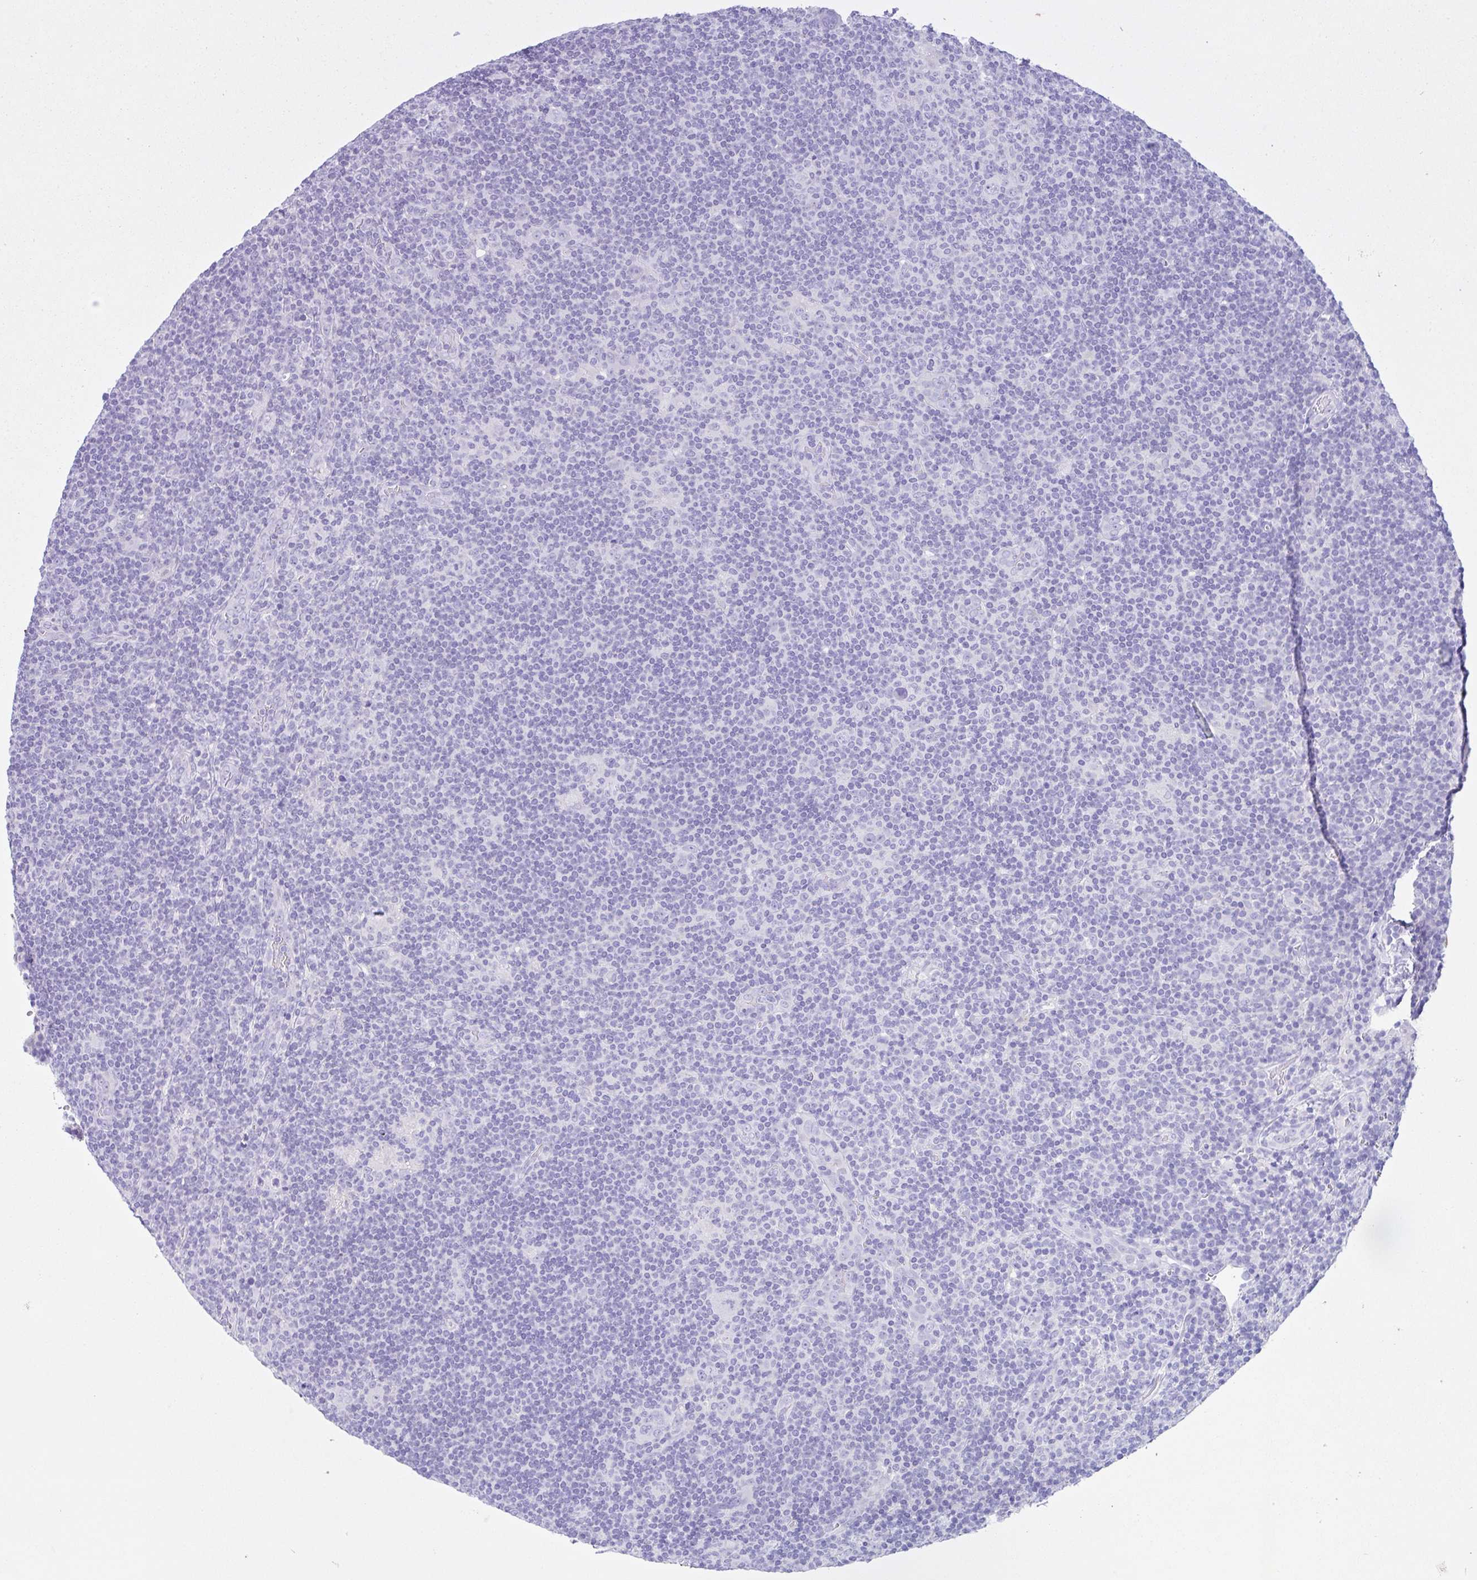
{"staining": {"intensity": "negative", "quantity": "none", "location": "none"}, "tissue": "lymphoma", "cell_type": "Tumor cells", "image_type": "cancer", "snomed": [{"axis": "morphology", "description": "Hodgkin's disease, NOS"}, {"axis": "topography", "description": "Lymph node"}], "caption": "Lymphoma stained for a protein using immunohistochemistry (IHC) exhibits no staining tumor cells.", "gene": "CYP19A1", "patient": {"sex": "female", "age": 57}}